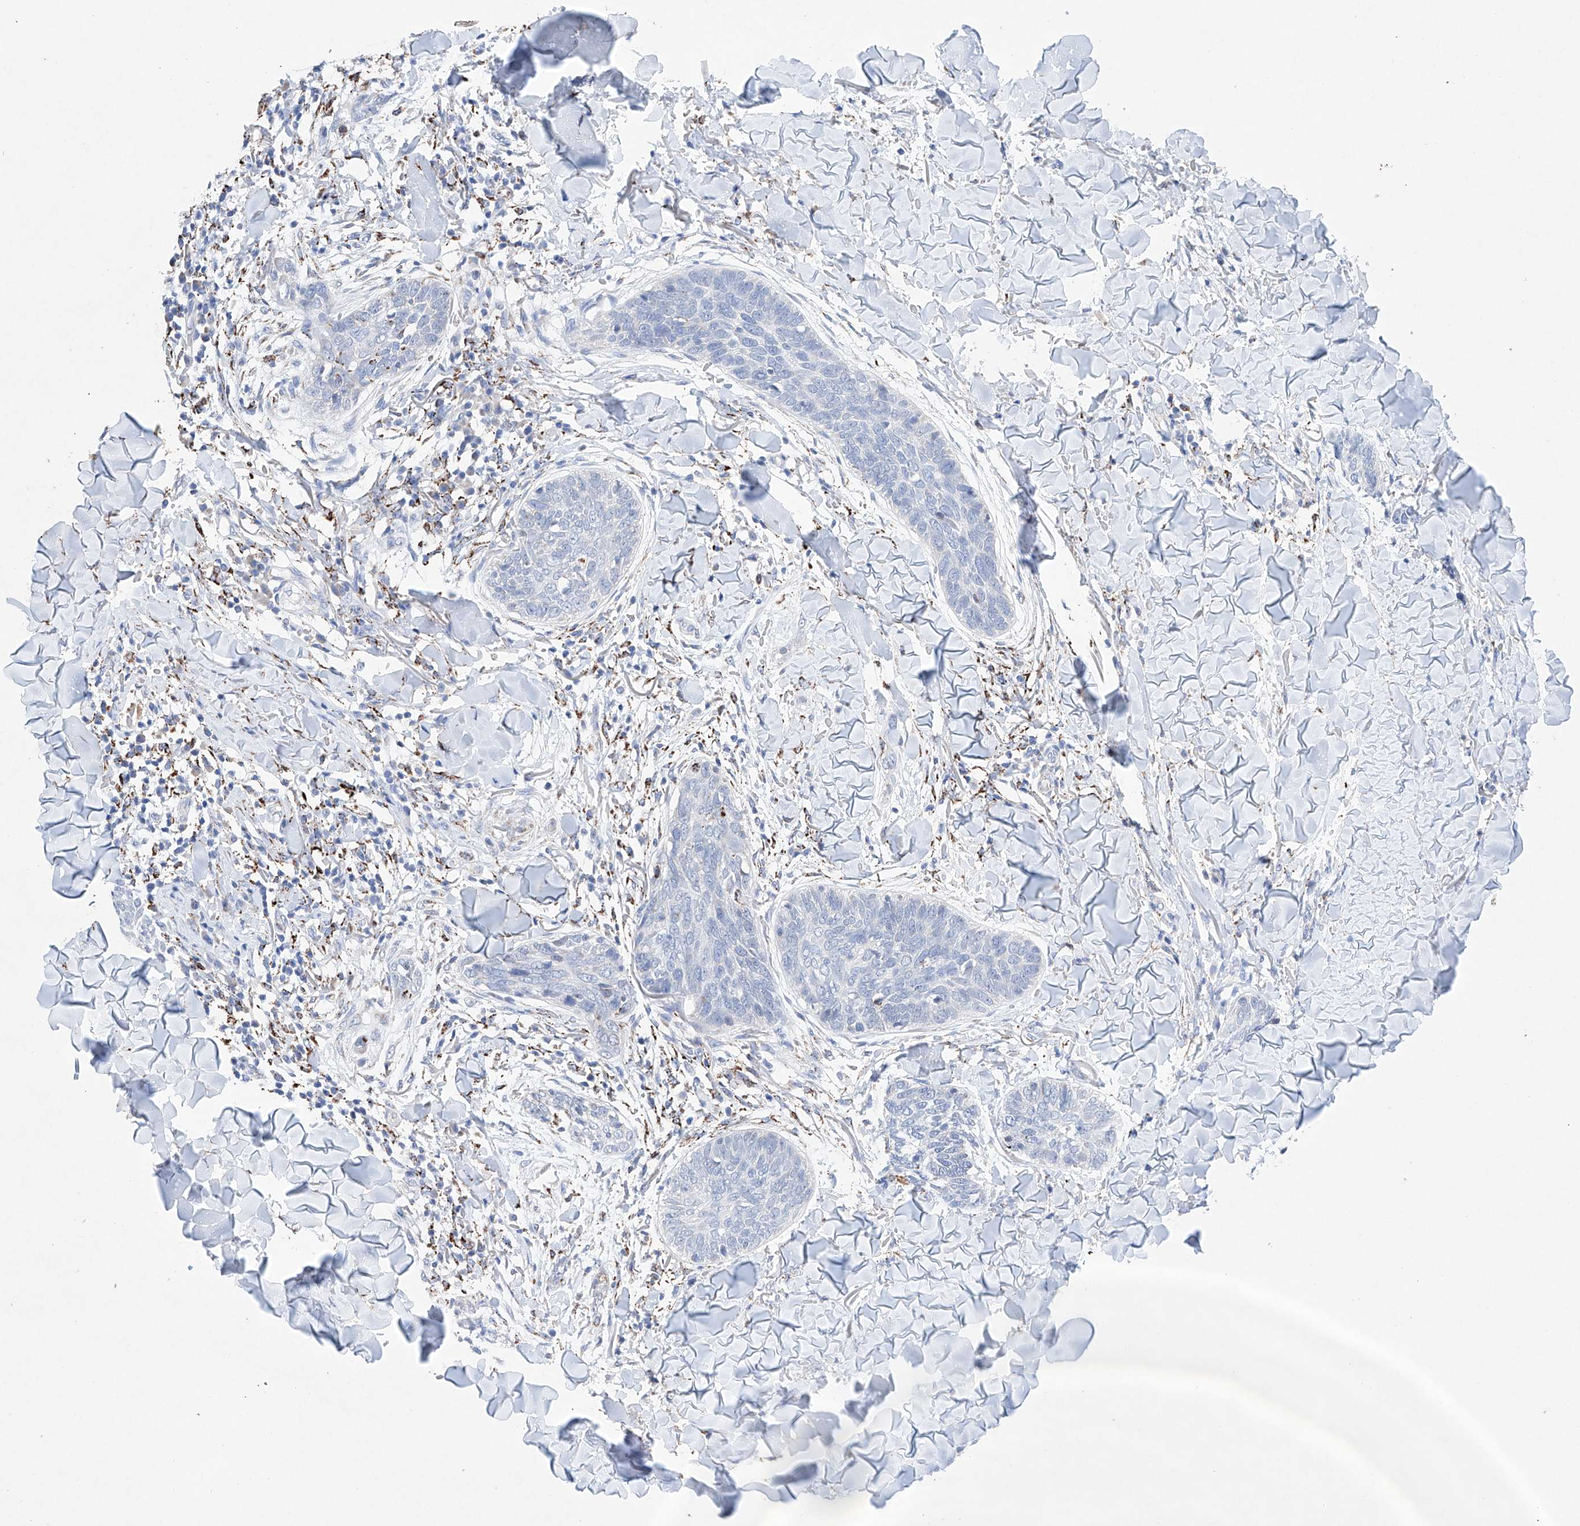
{"staining": {"intensity": "negative", "quantity": "none", "location": "none"}, "tissue": "skin cancer", "cell_type": "Tumor cells", "image_type": "cancer", "snomed": [{"axis": "morphology", "description": "Basal cell carcinoma"}, {"axis": "topography", "description": "Skin"}], "caption": "An immunohistochemistry (IHC) histopathology image of skin basal cell carcinoma is shown. There is no staining in tumor cells of skin basal cell carcinoma.", "gene": "NRROS", "patient": {"sex": "male", "age": 85}}